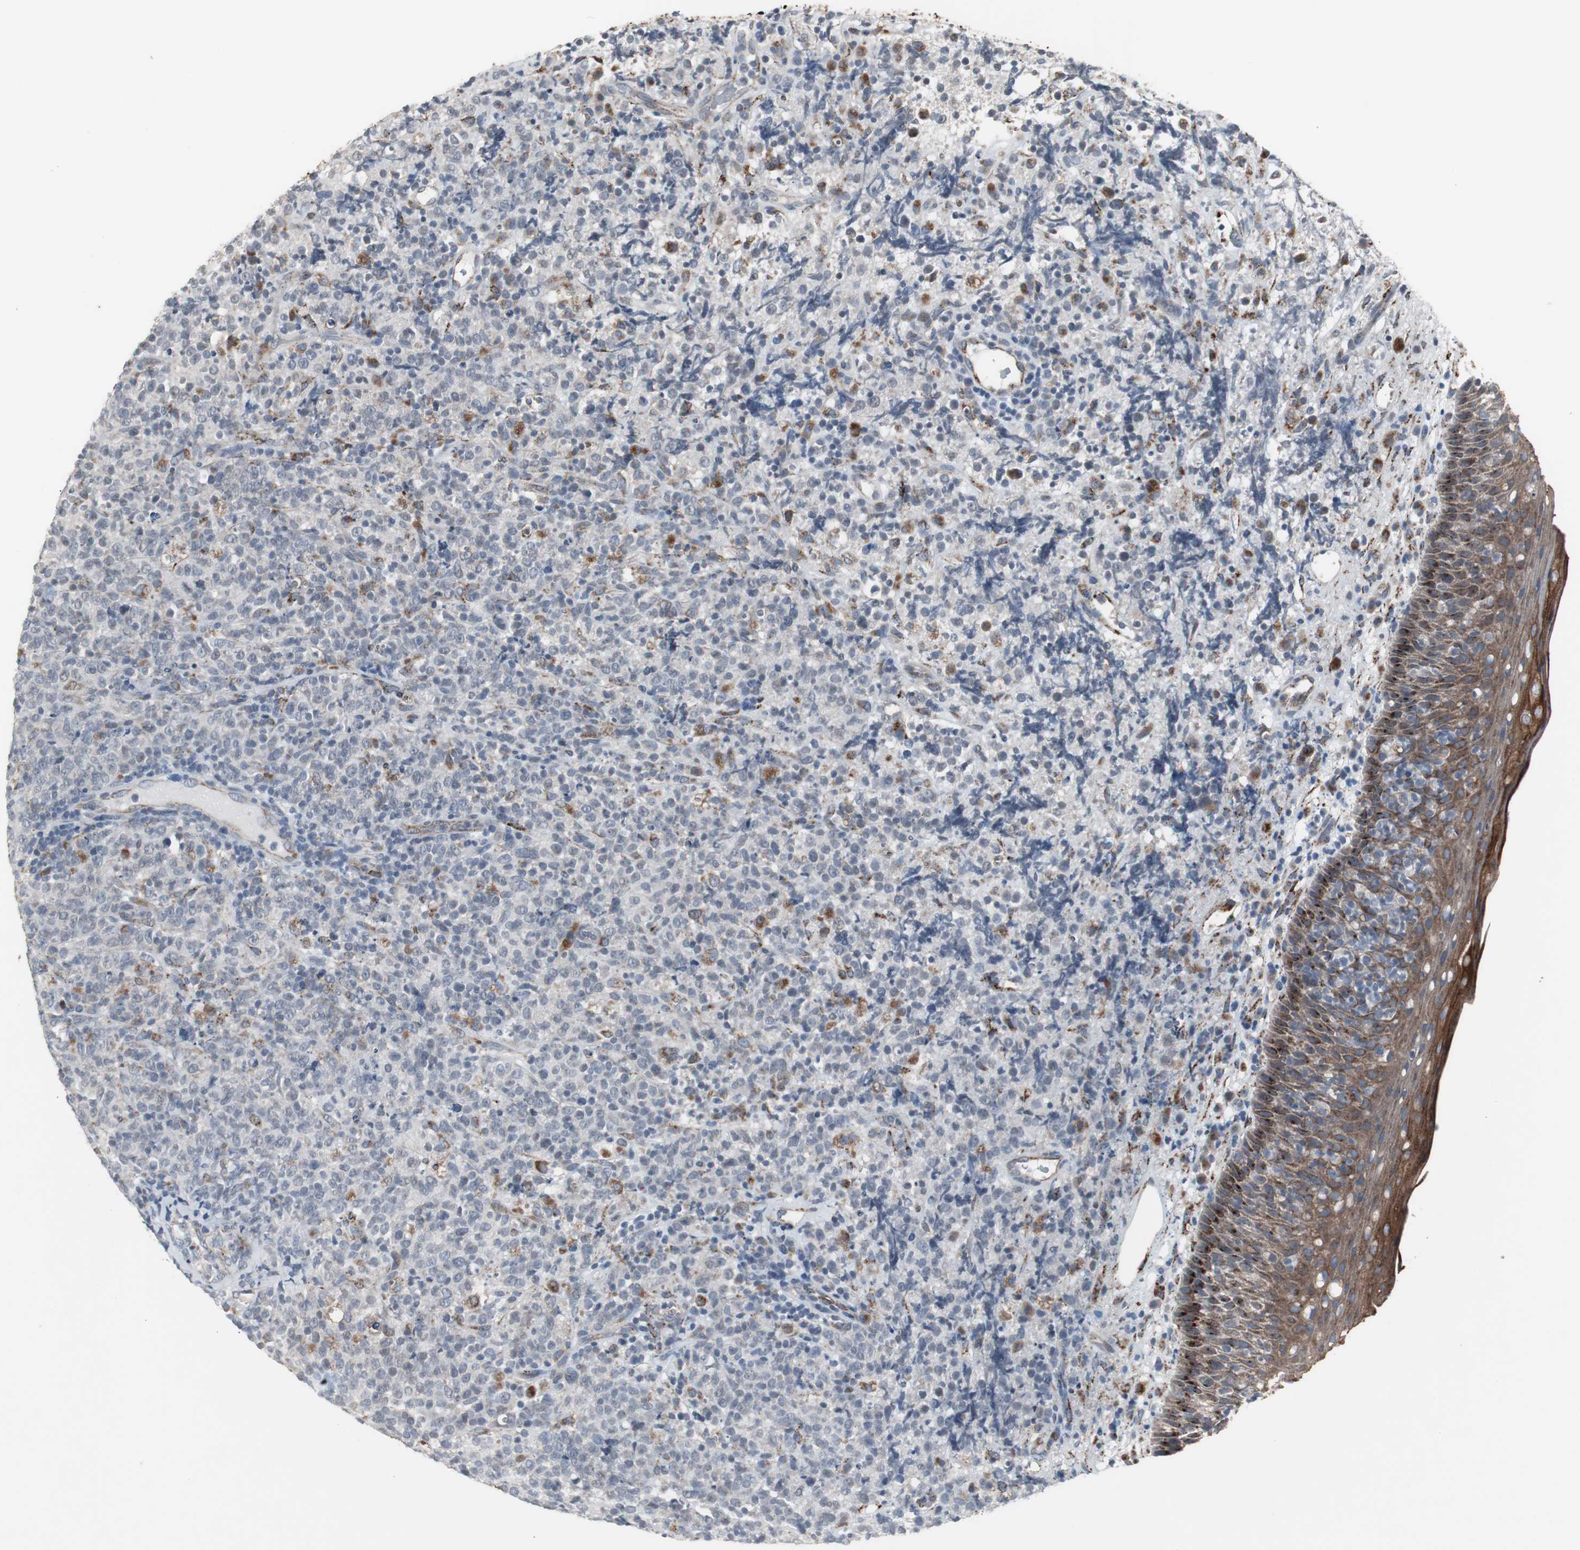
{"staining": {"intensity": "negative", "quantity": "none", "location": "none"}, "tissue": "lymphoma", "cell_type": "Tumor cells", "image_type": "cancer", "snomed": [{"axis": "morphology", "description": "Malignant lymphoma, non-Hodgkin's type, High grade"}, {"axis": "topography", "description": "Tonsil"}], "caption": "Protein analysis of malignant lymphoma, non-Hodgkin's type (high-grade) exhibits no significant expression in tumor cells.", "gene": "GBA1", "patient": {"sex": "female", "age": 36}}